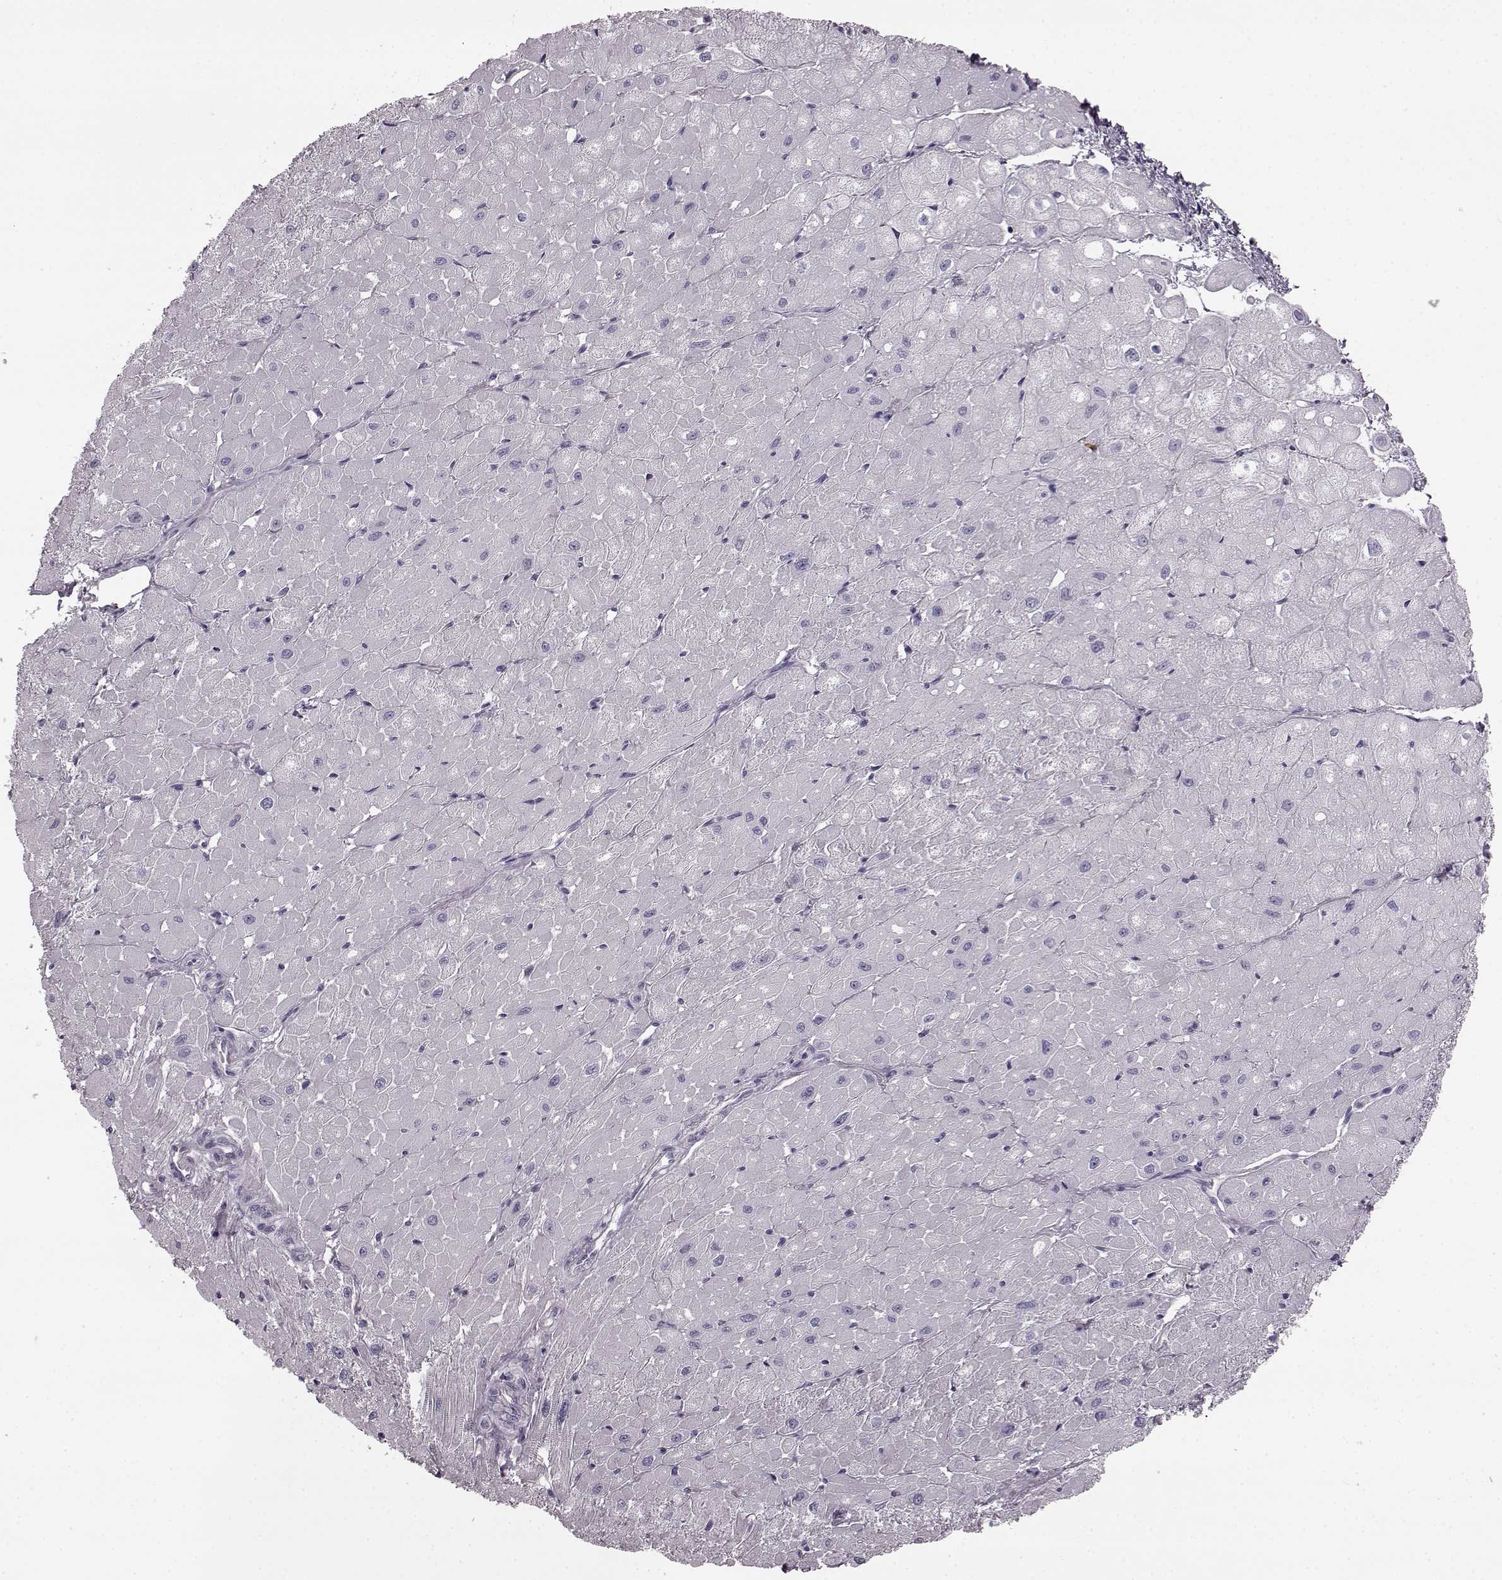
{"staining": {"intensity": "negative", "quantity": "none", "location": "none"}, "tissue": "heart muscle", "cell_type": "Cardiomyocytes", "image_type": "normal", "snomed": [{"axis": "morphology", "description": "Normal tissue, NOS"}, {"axis": "topography", "description": "Heart"}], "caption": "This is an immunohistochemistry (IHC) photomicrograph of benign heart muscle. There is no expression in cardiomyocytes.", "gene": "PRPH2", "patient": {"sex": "male", "age": 62}}